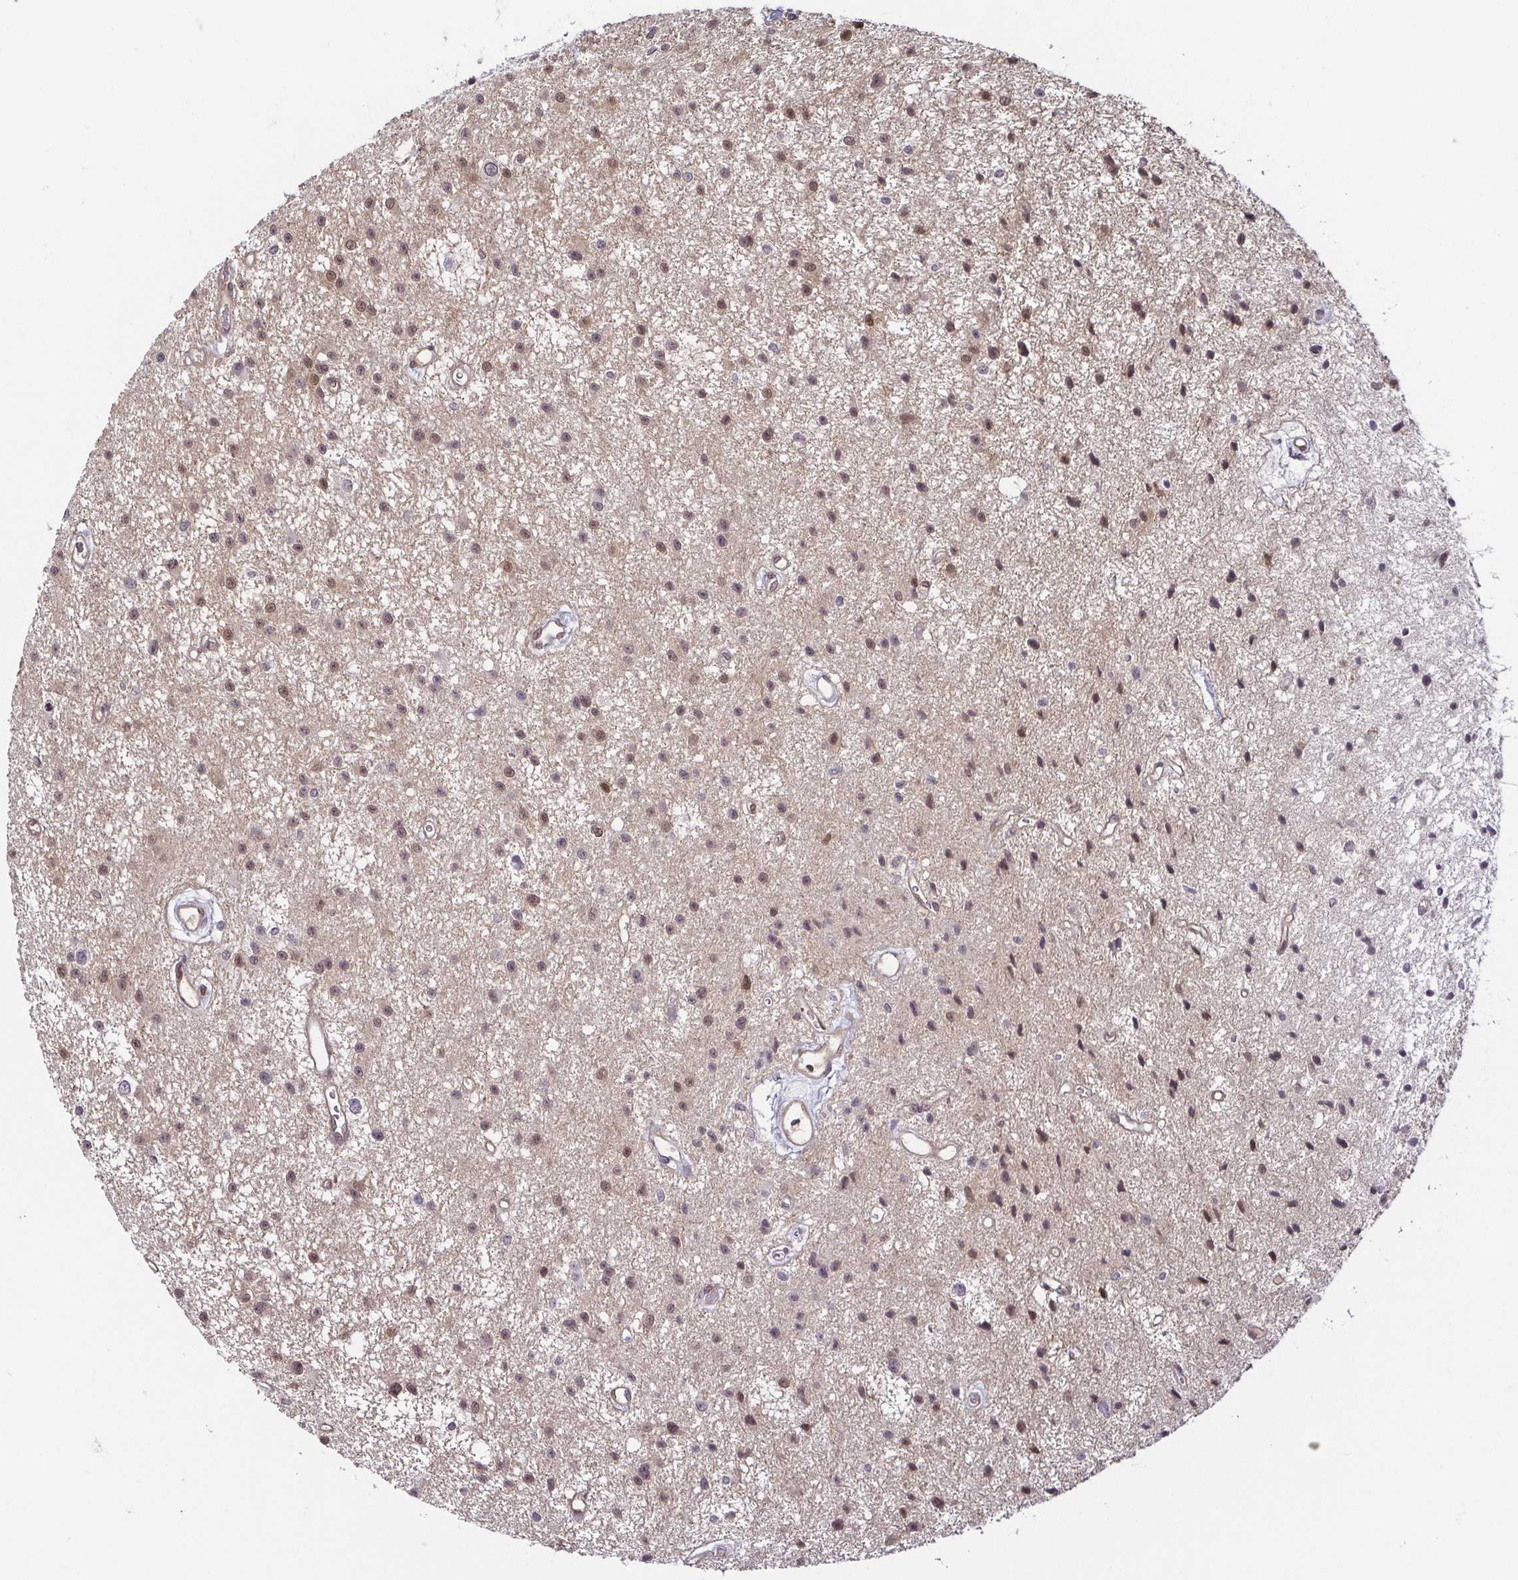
{"staining": {"intensity": "moderate", "quantity": "25%-75%", "location": "cytoplasmic/membranous,nuclear"}, "tissue": "glioma", "cell_type": "Tumor cells", "image_type": "cancer", "snomed": [{"axis": "morphology", "description": "Glioma, malignant, Low grade"}, {"axis": "topography", "description": "Brain"}], "caption": "IHC photomicrograph of human malignant glioma (low-grade) stained for a protein (brown), which displays medium levels of moderate cytoplasmic/membranous and nuclear positivity in about 25%-75% of tumor cells.", "gene": "HOPX", "patient": {"sex": "male", "age": 43}}